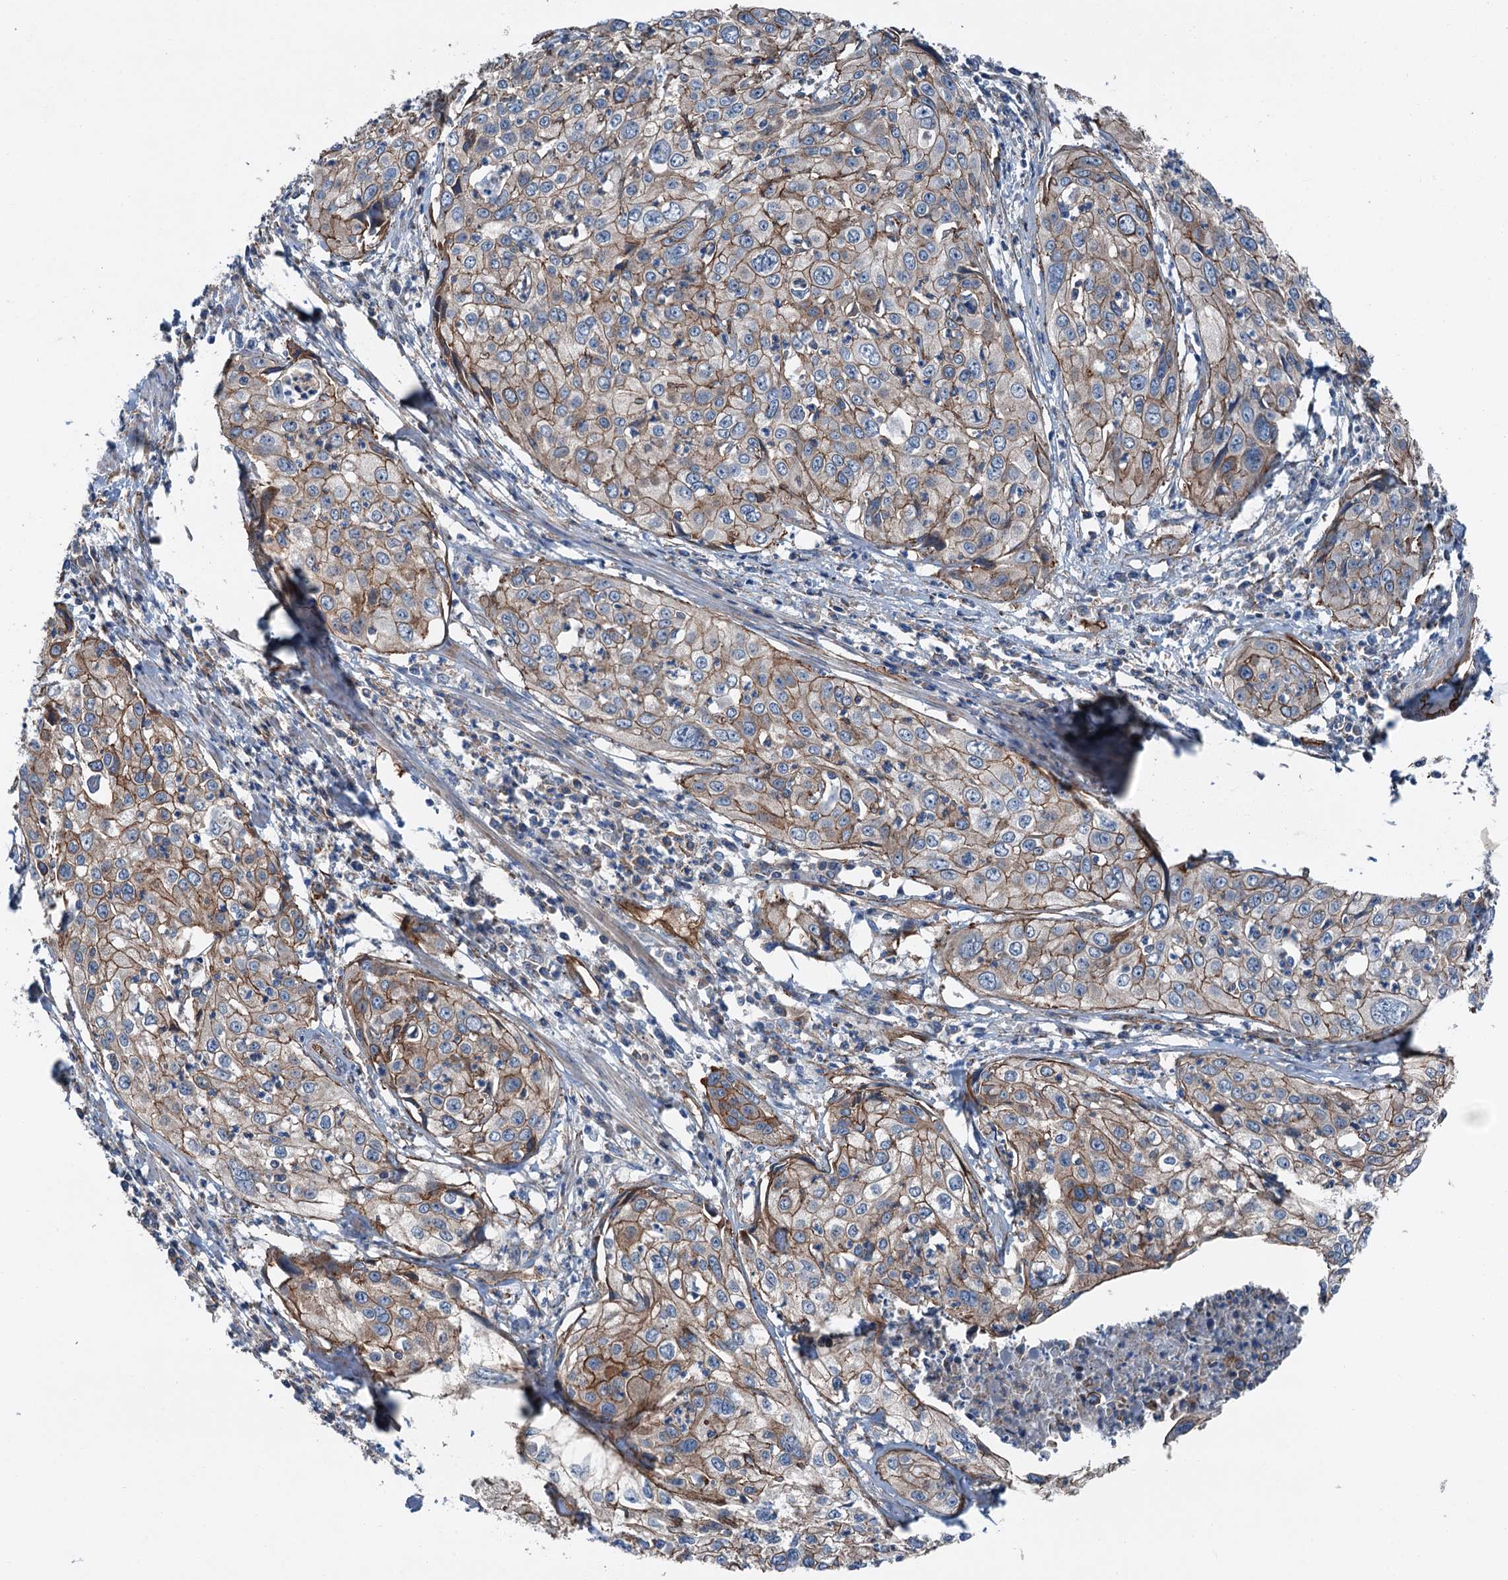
{"staining": {"intensity": "moderate", "quantity": ">75%", "location": "cytoplasmic/membranous"}, "tissue": "cervical cancer", "cell_type": "Tumor cells", "image_type": "cancer", "snomed": [{"axis": "morphology", "description": "Squamous cell carcinoma, NOS"}, {"axis": "topography", "description": "Cervix"}], "caption": "Cervical cancer was stained to show a protein in brown. There is medium levels of moderate cytoplasmic/membranous expression in approximately >75% of tumor cells.", "gene": "NMRAL1", "patient": {"sex": "female", "age": 31}}